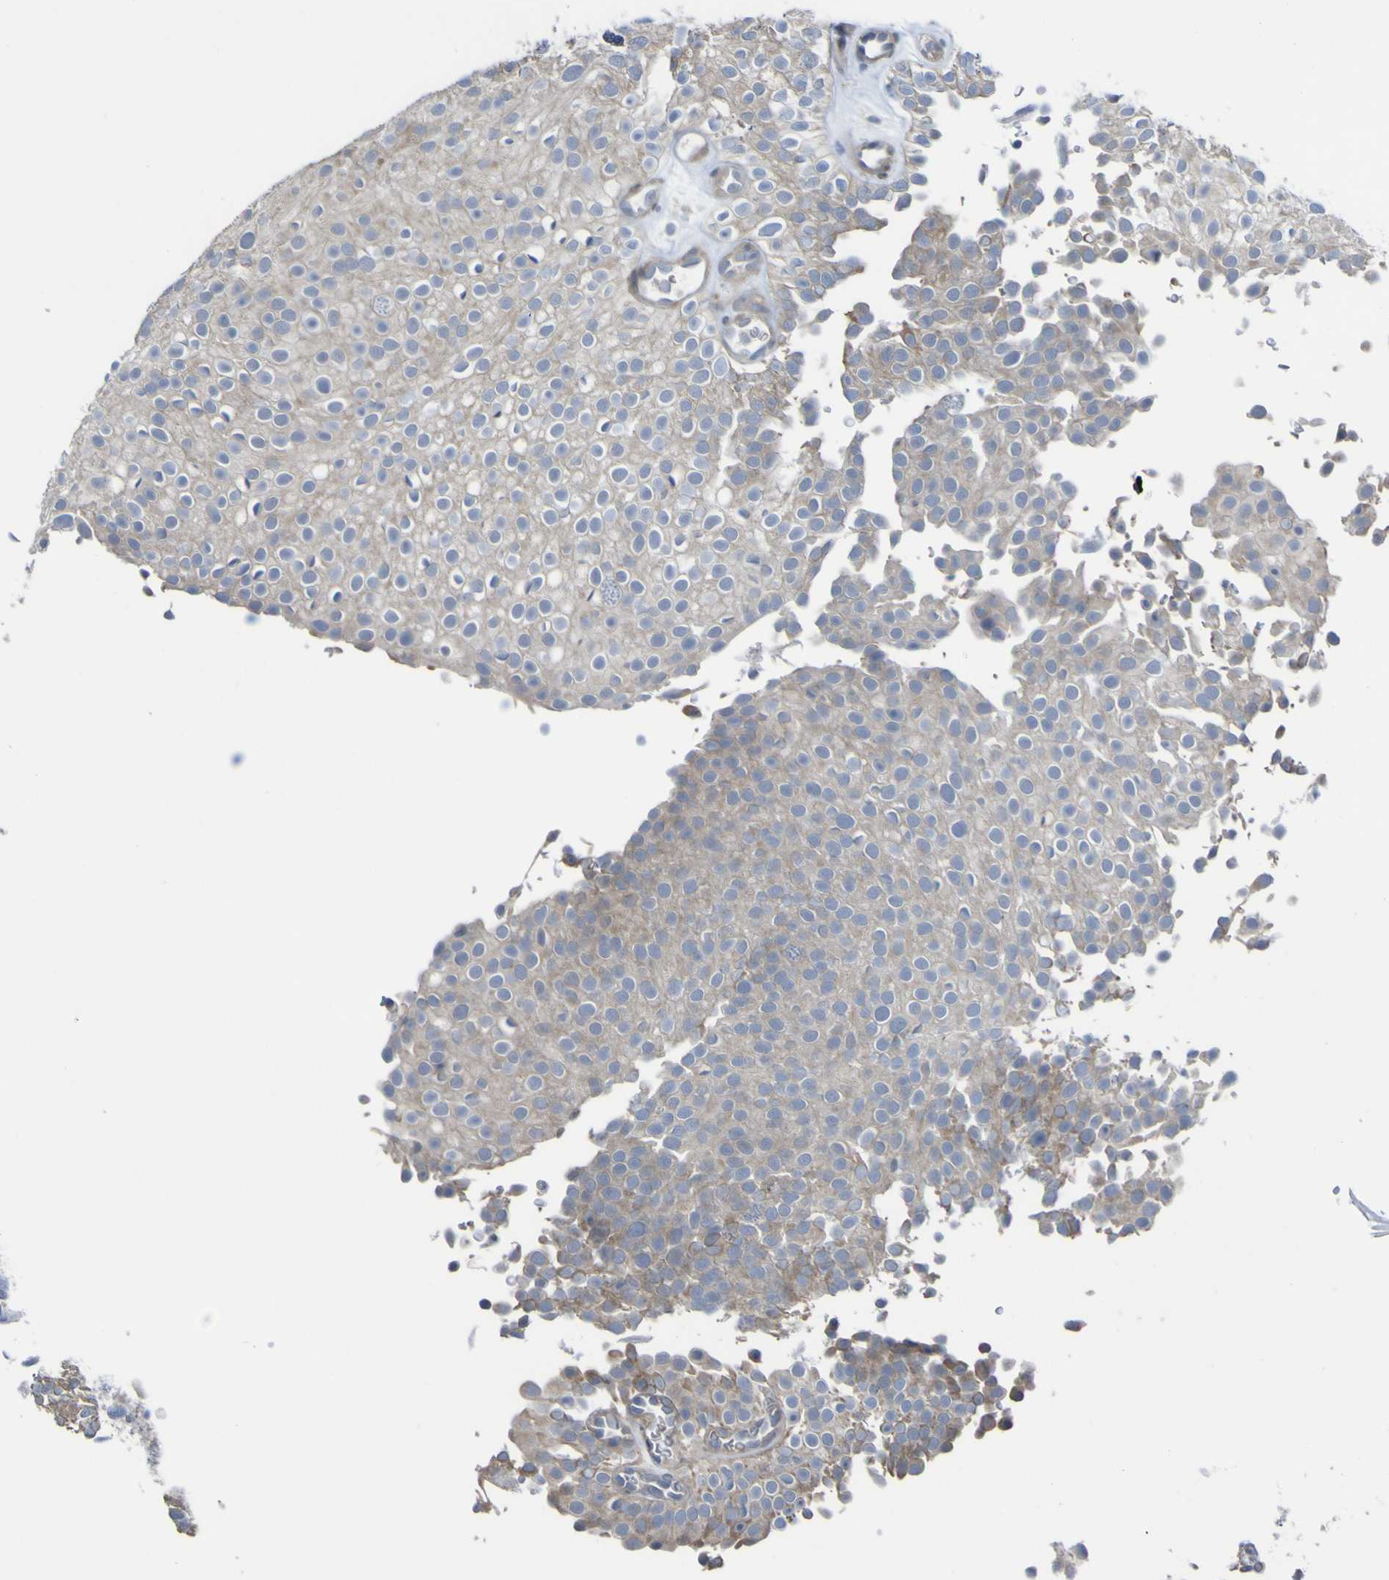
{"staining": {"intensity": "weak", "quantity": "<25%", "location": "cytoplasmic/membranous"}, "tissue": "urothelial cancer", "cell_type": "Tumor cells", "image_type": "cancer", "snomed": [{"axis": "morphology", "description": "Urothelial carcinoma, Low grade"}, {"axis": "topography", "description": "Urinary bladder"}], "caption": "High magnification brightfield microscopy of urothelial cancer stained with DAB (brown) and counterstained with hematoxylin (blue): tumor cells show no significant expression.", "gene": "TNFRSF11A", "patient": {"sex": "male", "age": 78}}